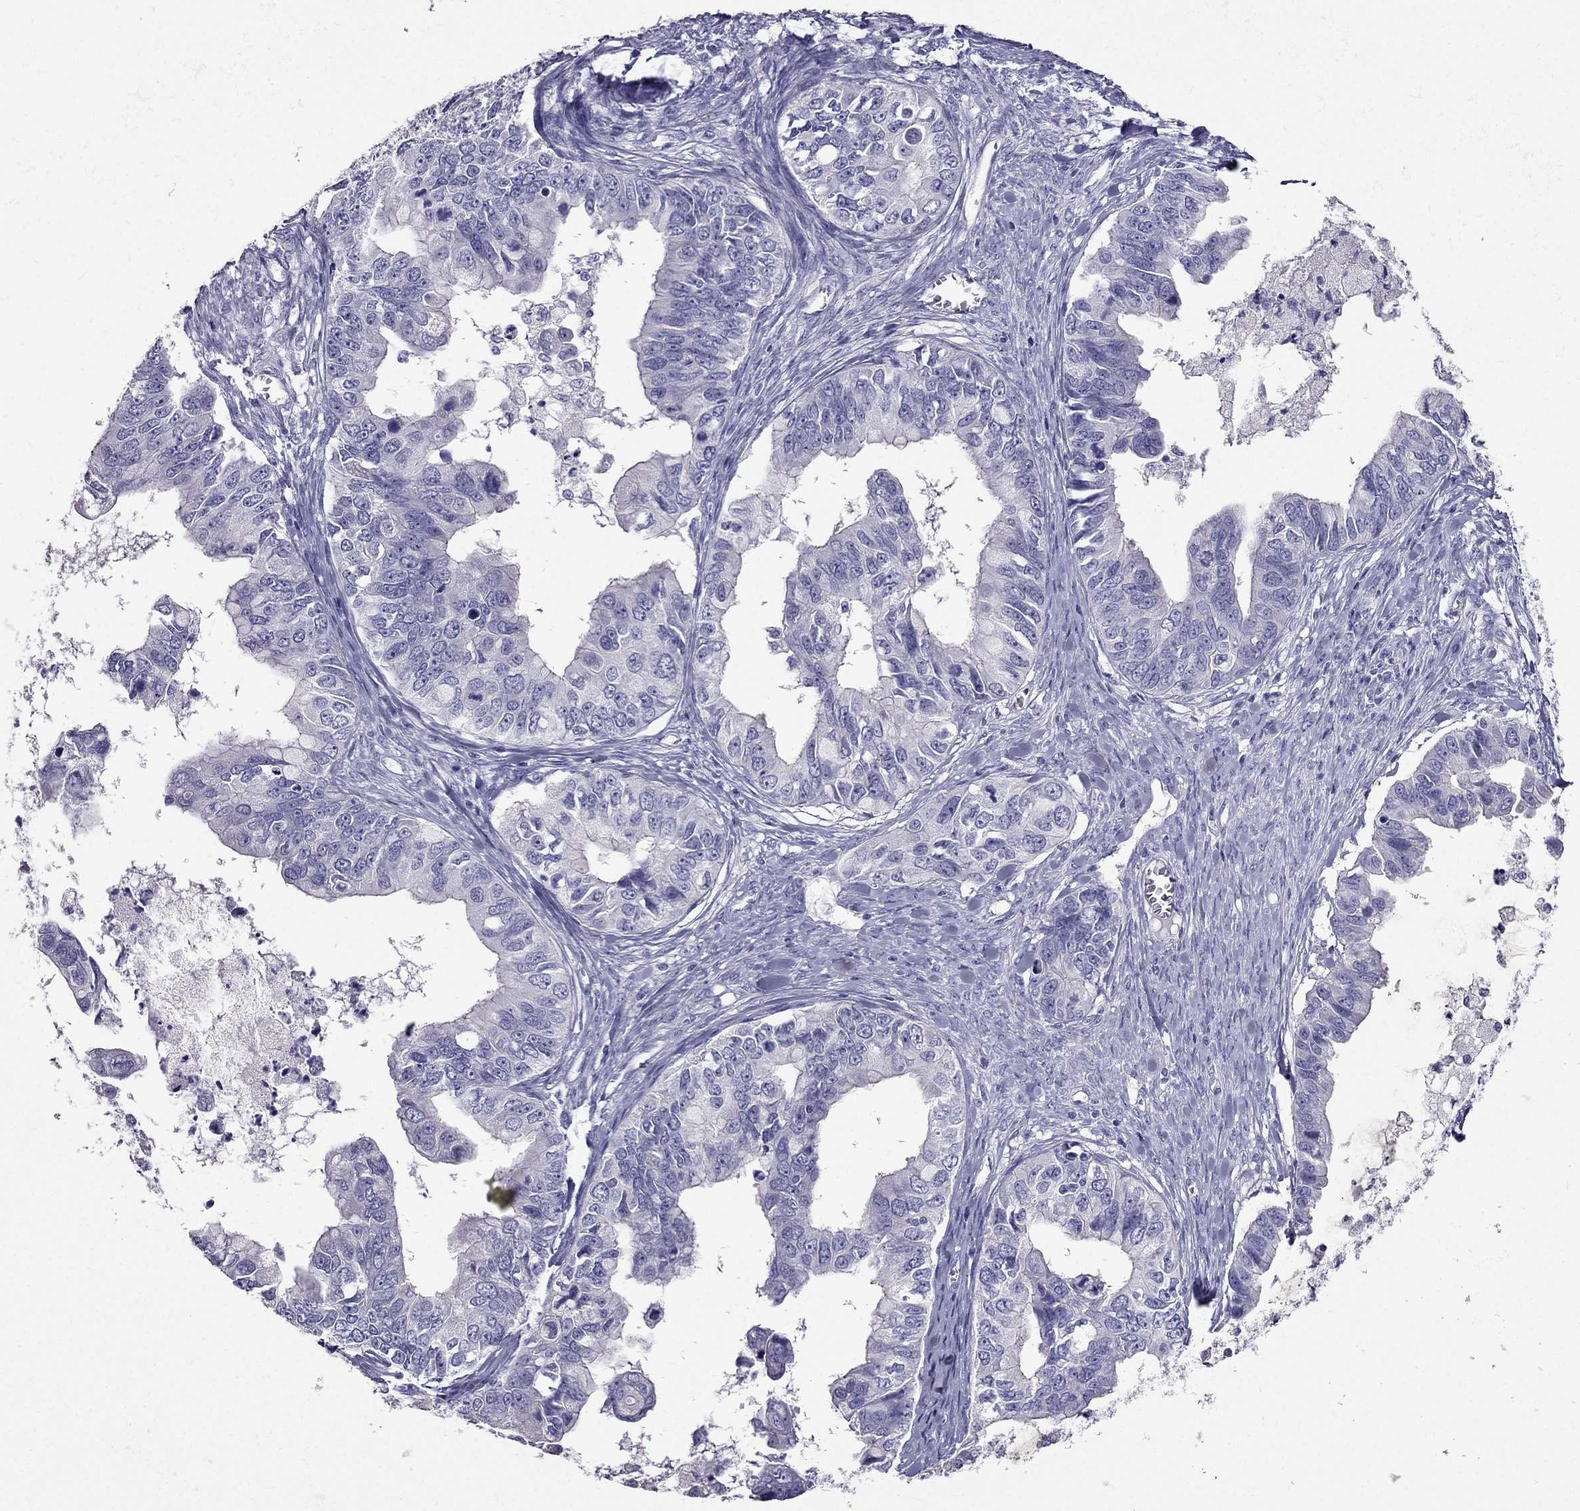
{"staining": {"intensity": "negative", "quantity": "none", "location": "none"}, "tissue": "ovarian cancer", "cell_type": "Tumor cells", "image_type": "cancer", "snomed": [{"axis": "morphology", "description": "Cystadenocarcinoma, mucinous, NOS"}, {"axis": "topography", "description": "Ovary"}], "caption": "High power microscopy micrograph of an immunohistochemistry photomicrograph of ovarian cancer, revealing no significant positivity in tumor cells.", "gene": "ZNF541", "patient": {"sex": "female", "age": 76}}